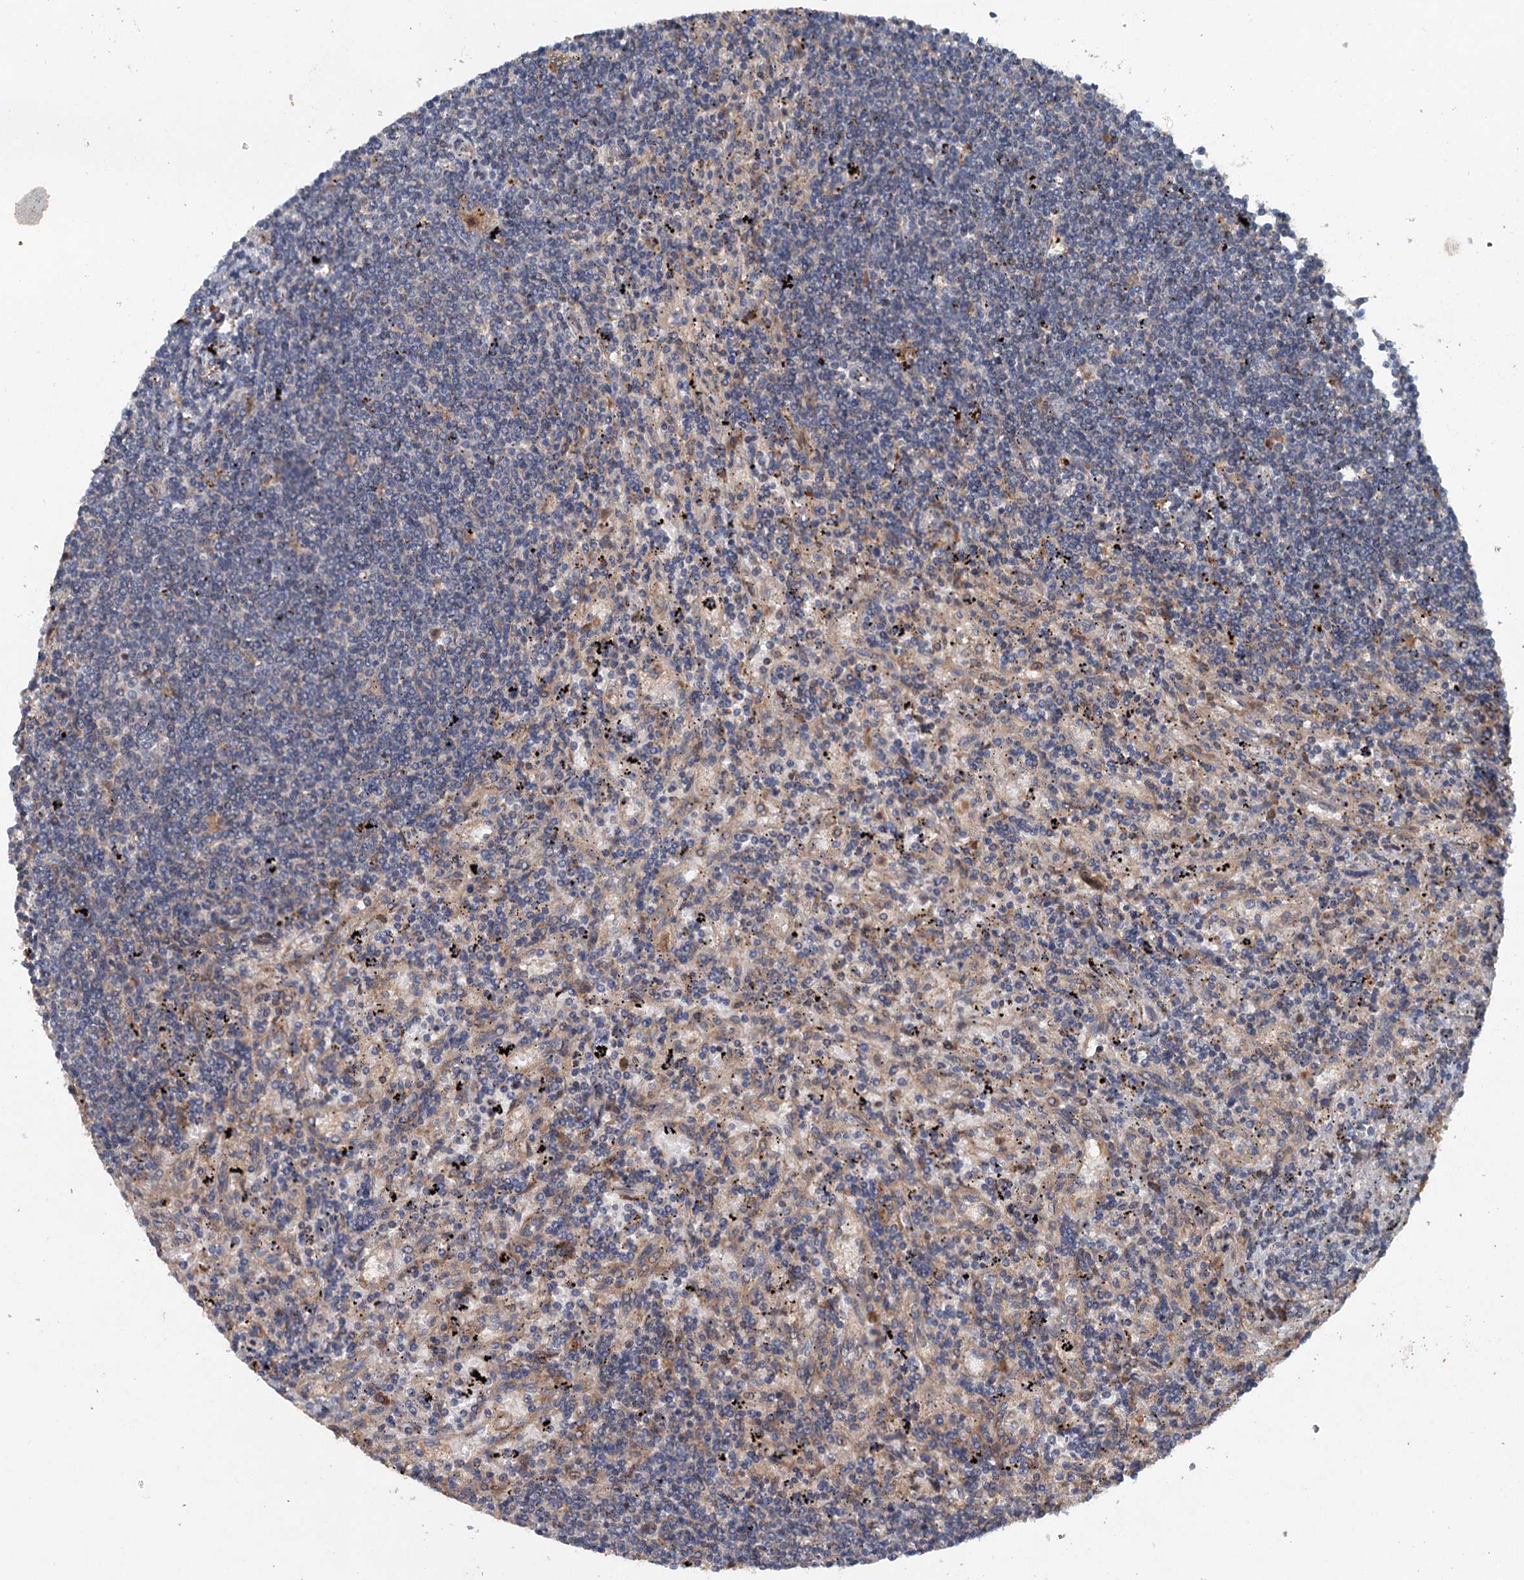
{"staining": {"intensity": "negative", "quantity": "none", "location": "none"}, "tissue": "lymphoma", "cell_type": "Tumor cells", "image_type": "cancer", "snomed": [{"axis": "morphology", "description": "Malignant lymphoma, non-Hodgkin's type, Low grade"}, {"axis": "topography", "description": "Spleen"}], "caption": "High power microscopy histopathology image of an immunohistochemistry (IHC) micrograph of low-grade malignant lymphoma, non-Hodgkin's type, revealing no significant expression in tumor cells.", "gene": "TAPBPL", "patient": {"sex": "male", "age": 76}}